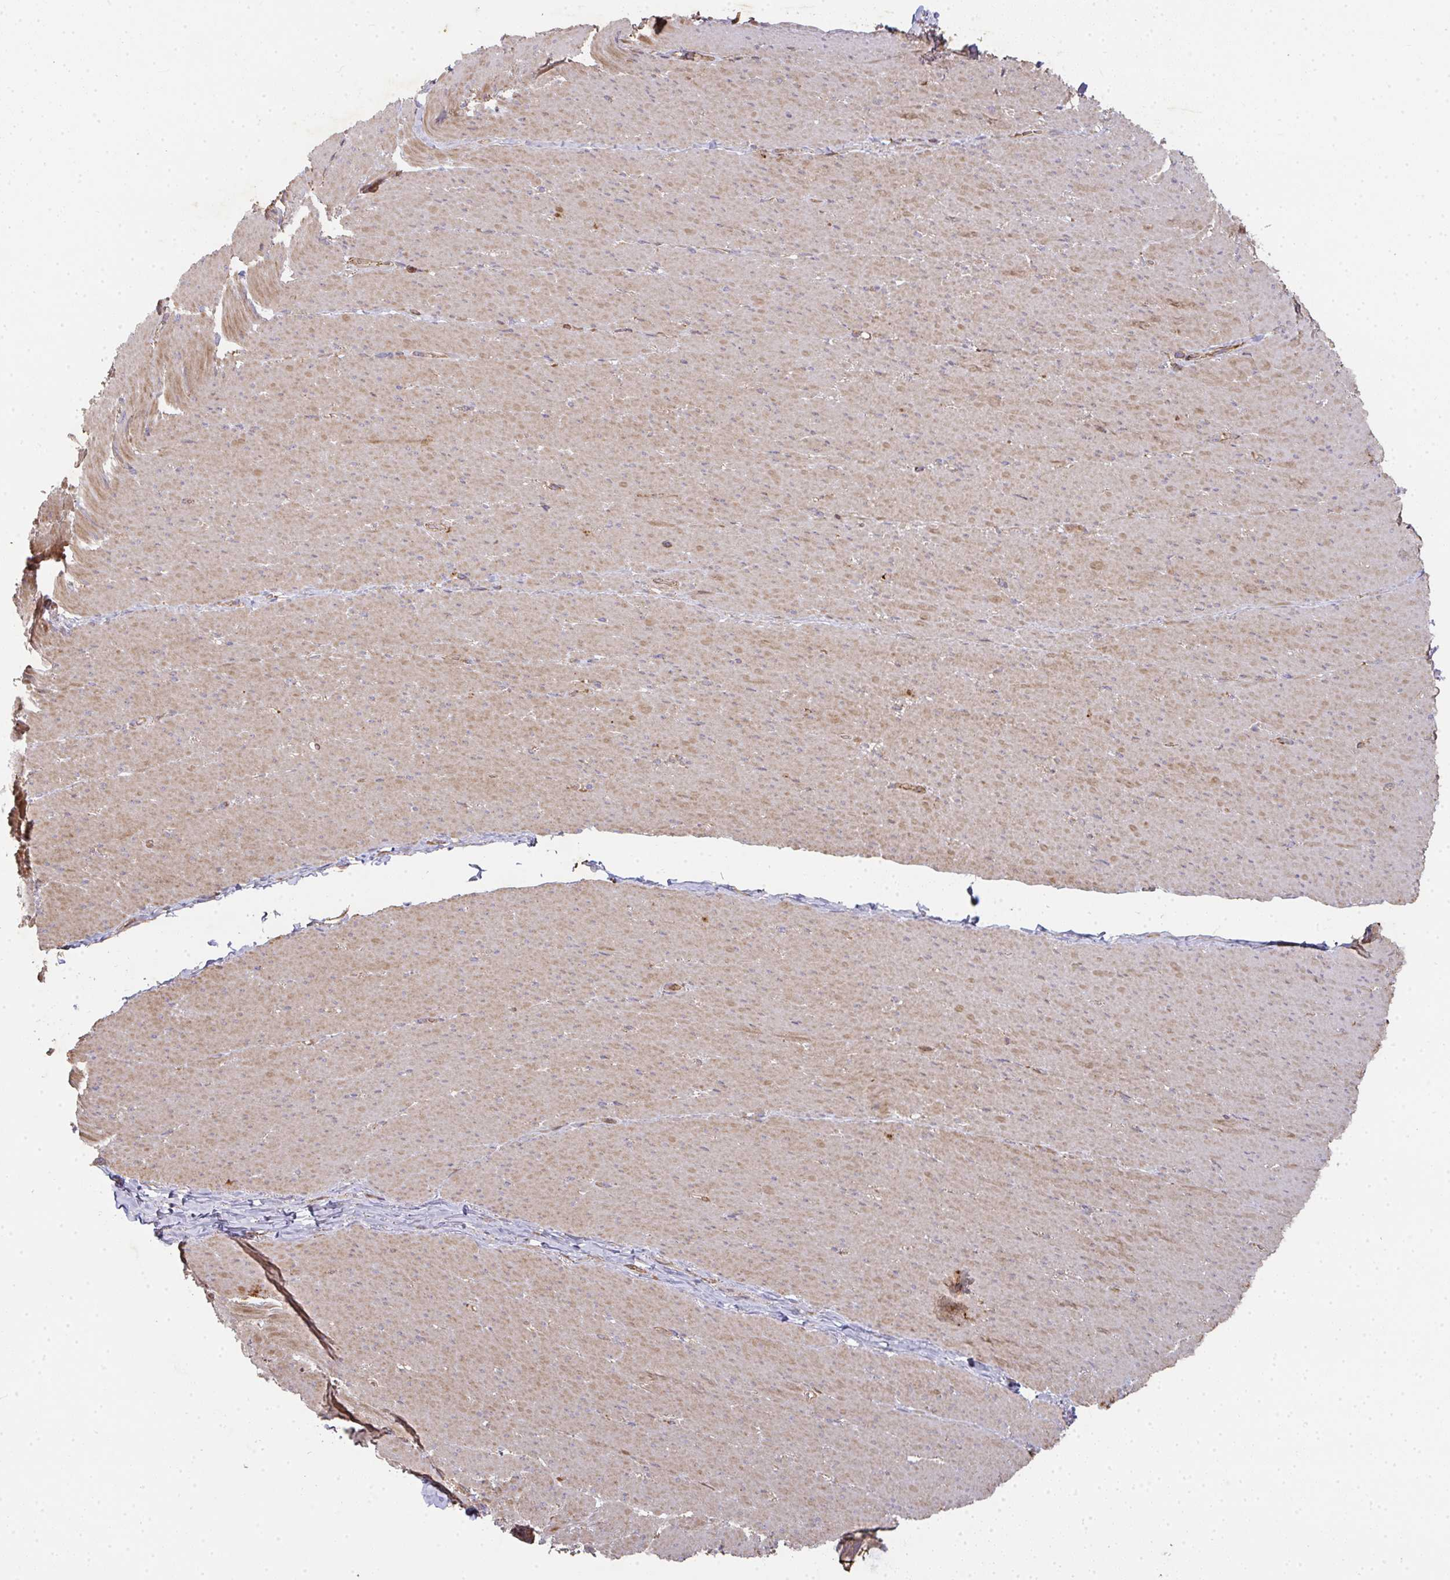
{"staining": {"intensity": "moderate", "quantity": ">75%", "location": "cytoplasmic/membranous"}, "tissue": "smooth muscle", "cell_type": "Smooth muscle cells", "image_type": "normal", "snomed": [{"axis": "morphology", "description": "Normal tissue, NOS"}, {"axis": "topography", "description": "Smooth muscle"}, {"axis": "topography", "description": "Rectum"}], "caption": "Protein staining by IHC displays moderate cytoplasmic/membranous staining in about >75% of smooth muscle cells in normal smooth muscle. The staining was performed using DAB to visualize the protein expression in brown, while the nuclei were stained in blue with hematoxylin (Magnification: 20x).", "gene": "TNMD", "patient": {"sex": "male", "age": 53}}